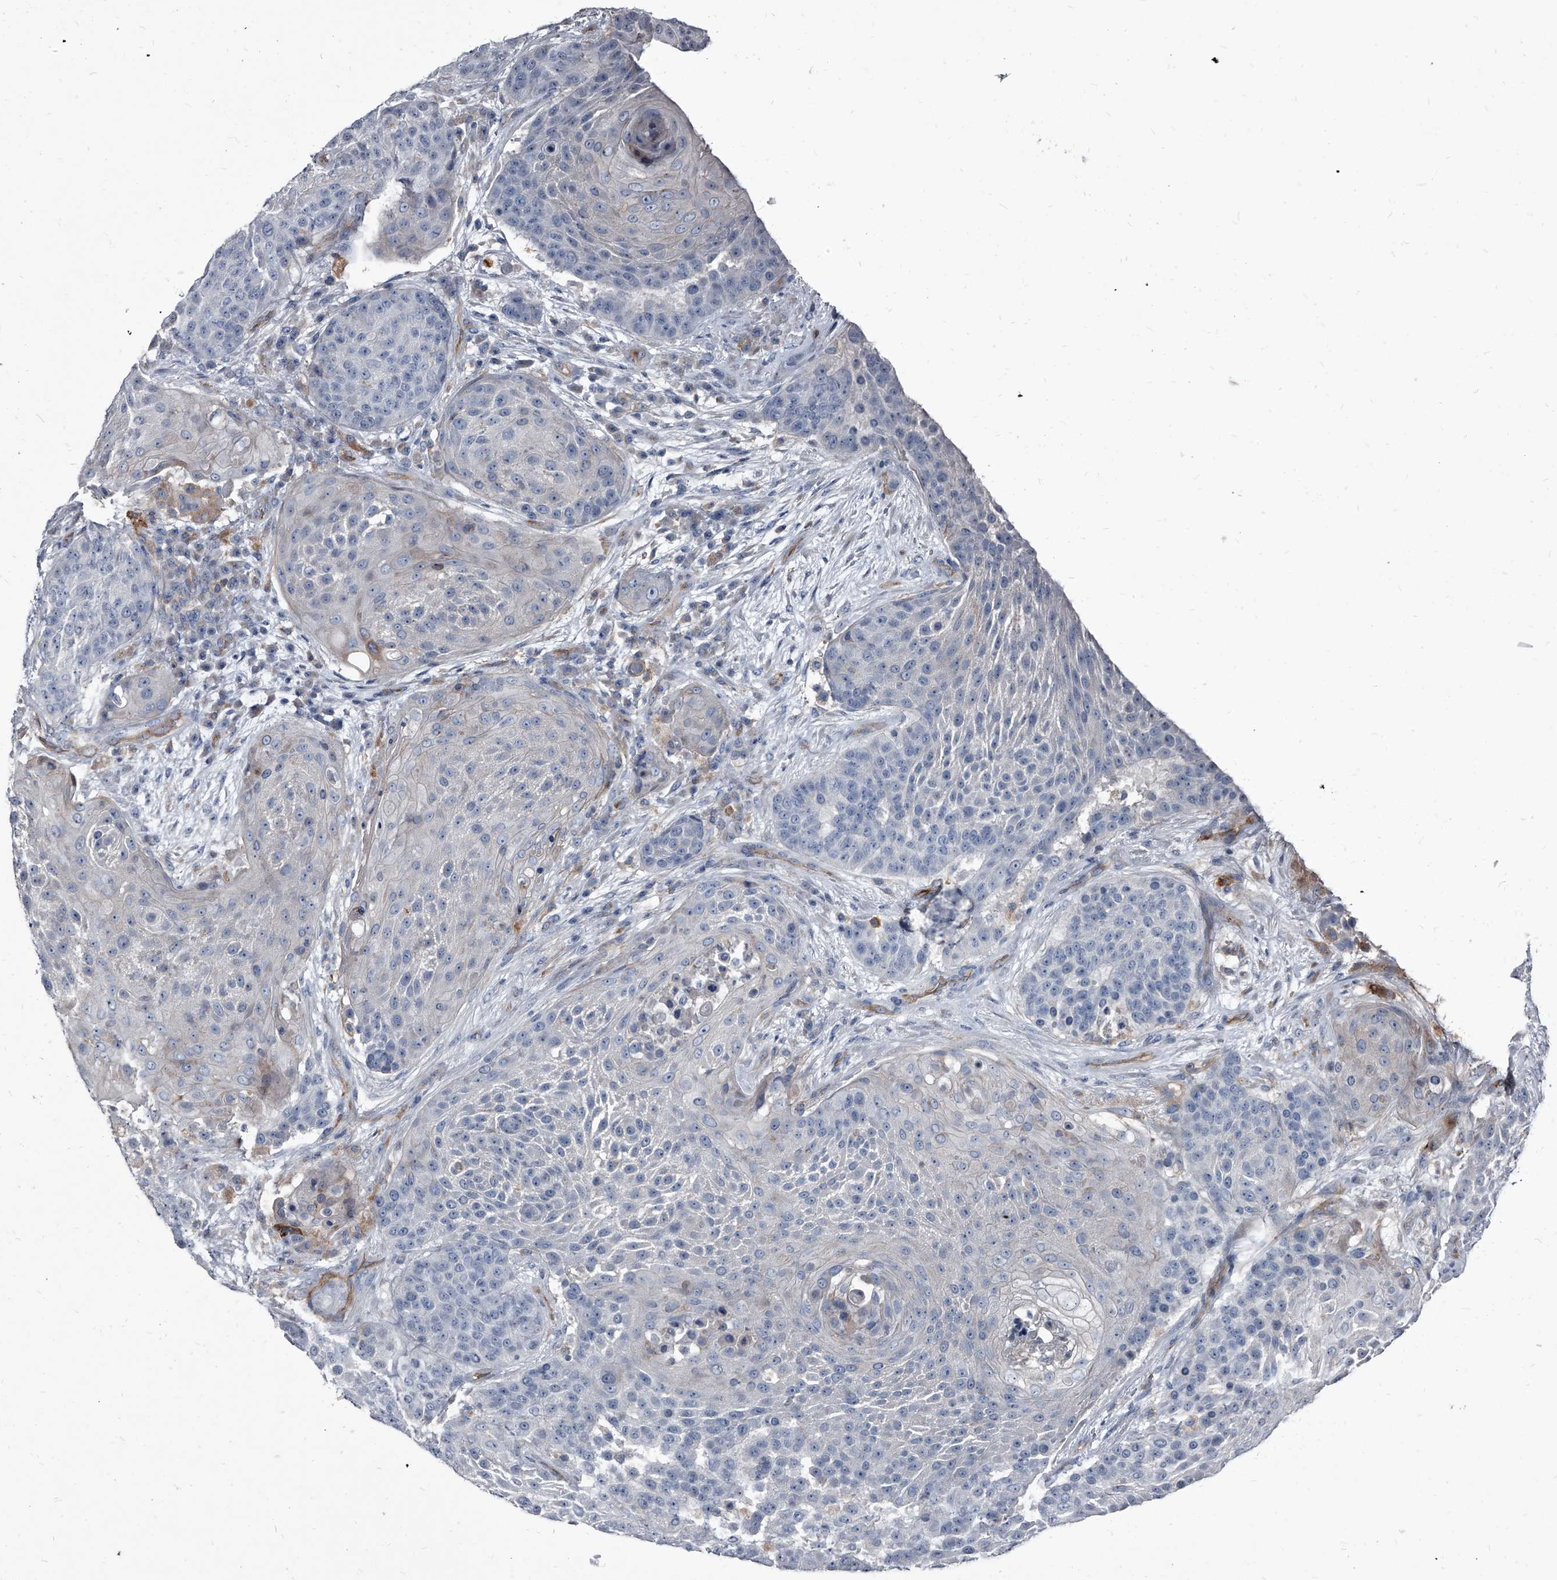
{"staining": {"intensity": "negative", "quantity": "none", "location": "none"}, "tissue": "urothelial cancer", "cell_type": "Tumor cells", "image_type": "cancer", "snomed": [{"axis": "morphology", "description": "Urothelial carcinoma, High grade"}, {"axis": "topography", "description": "Urinary bladder"}], "caption": "Urothelial carcinoma (high-grade) was stained to show a protein in brown. There is no significant staining in tumor cells.", "gene": "PGLYRP3", "patient": {"sex": "female", "age": 63}}